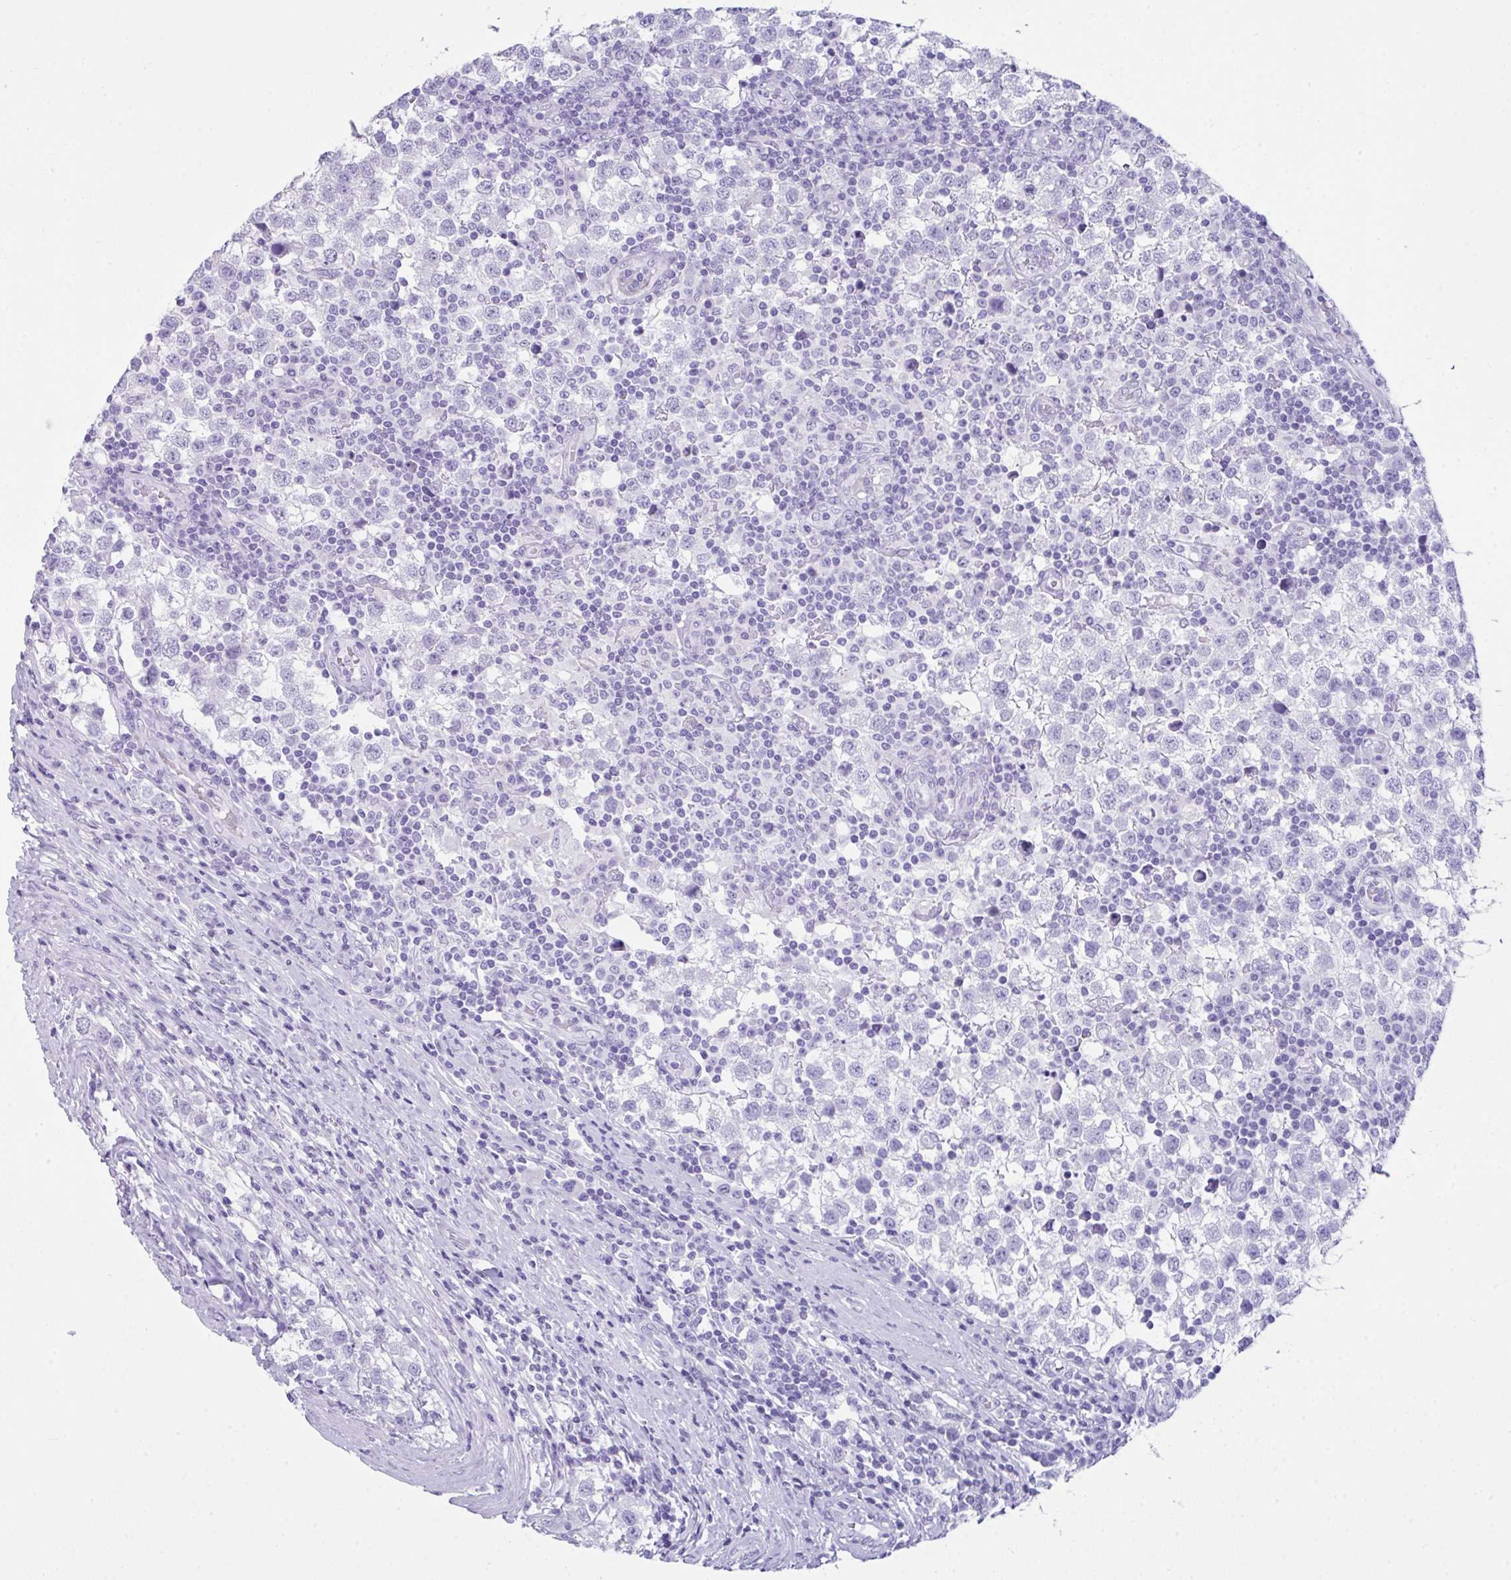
{"staining": {"intensity": "negative", "quantity": "none", "location": "none"}, "tissue": "testis cancer", "cell_type": "Tumor cells", "image_type": "cancer", "snomed": [{"axis": "morphology", "description": "Seminoma, NOS"}, {"axis": "topography", "description": "Testis"}], "caption": "High magnification brightfield microscopy of testis cancer (seminoma) stained with DAB (3,3'-diaminobenzidine) (brown) and counterstained with hematoxylin (blue): tumor cells show no significant staining. (Immunohistochemistry, brightfield microscopy, high magnification).", "gene": "LGALS4", "patient": {"sex": "male", "age": 34}}